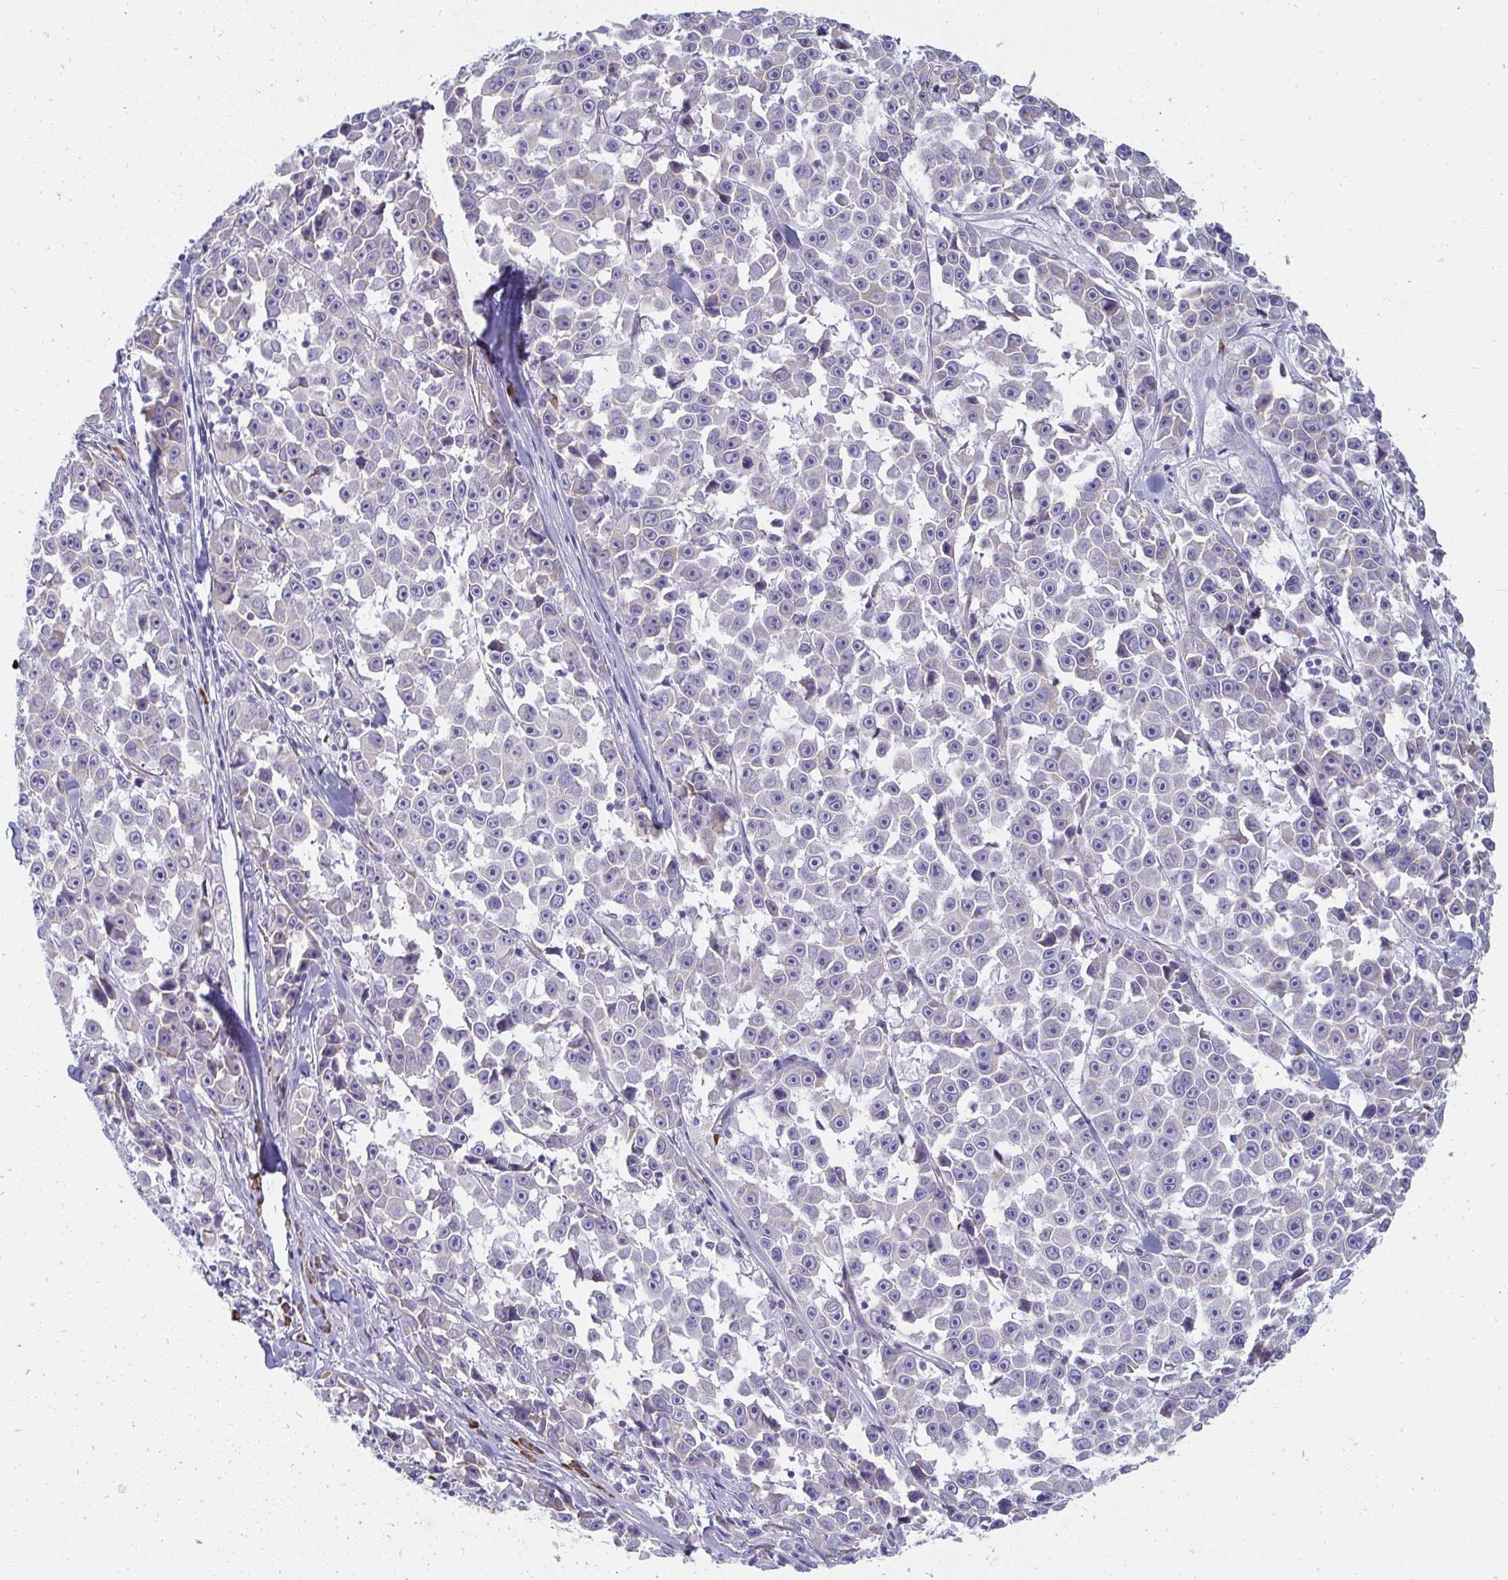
{"staining": {"intensity": "negative", "quantity": "none", "location": "none"}, "tissue": "melanoma", "cell_type": "Tumor cells", "image_type": "cancer", "snomed": [{"axis": "morphology", "description": "Malignant melanoma, NOS"}, {"axis": "topography", "description": "Skin"}], "caption": "High power microscopy photomicrograph of an immunohistochemistry (IHC) image of melanoma, revealing no significant staining in tumor cells.", "gene": "SHROOM1", "patient": {"sex": "female", "age": 66}}